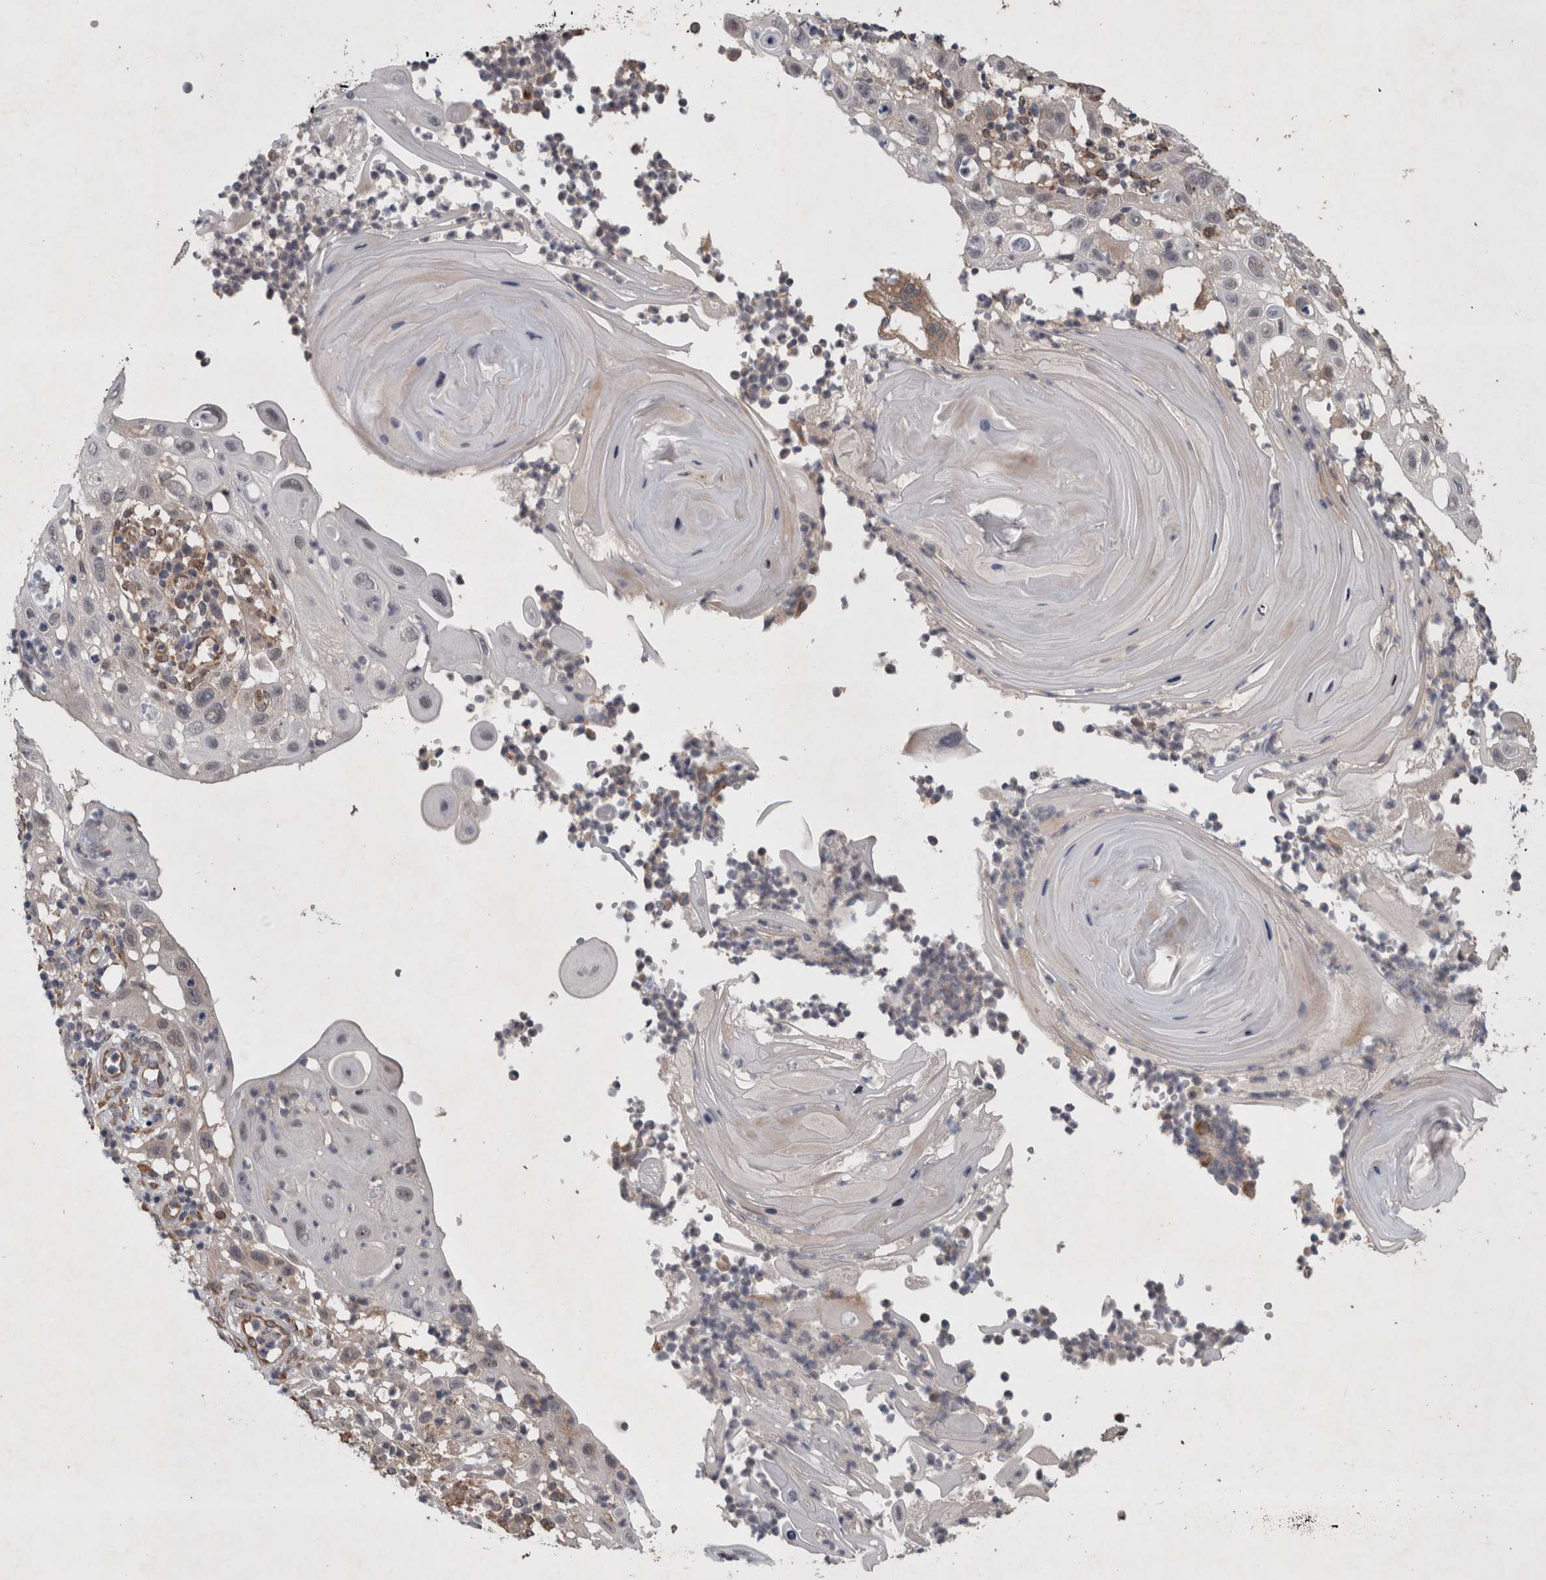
{"staining": {"intensity": "negative", "quantity": "none", "location": "none"}, "tissue": "skin cancer", "cell_type": "Tumor cells", "image_type": "cancer", "snomed": [{"axis": "morphology", "description": "Normal tissue, NOS"}, {"axis": "morphology", "description": "Squamous cell carcinoma, NOS"}, {"axis": "topography", "description": "Skin"}], "caption": "High power microscopy histopathology image of an IHC photomicrograph of skin cancer (squamous cell carcinoma), revealing no significant positivity in tumor cells.", "gene": "GIMAP6", "patient": {"sex": "female", "age": 96}}